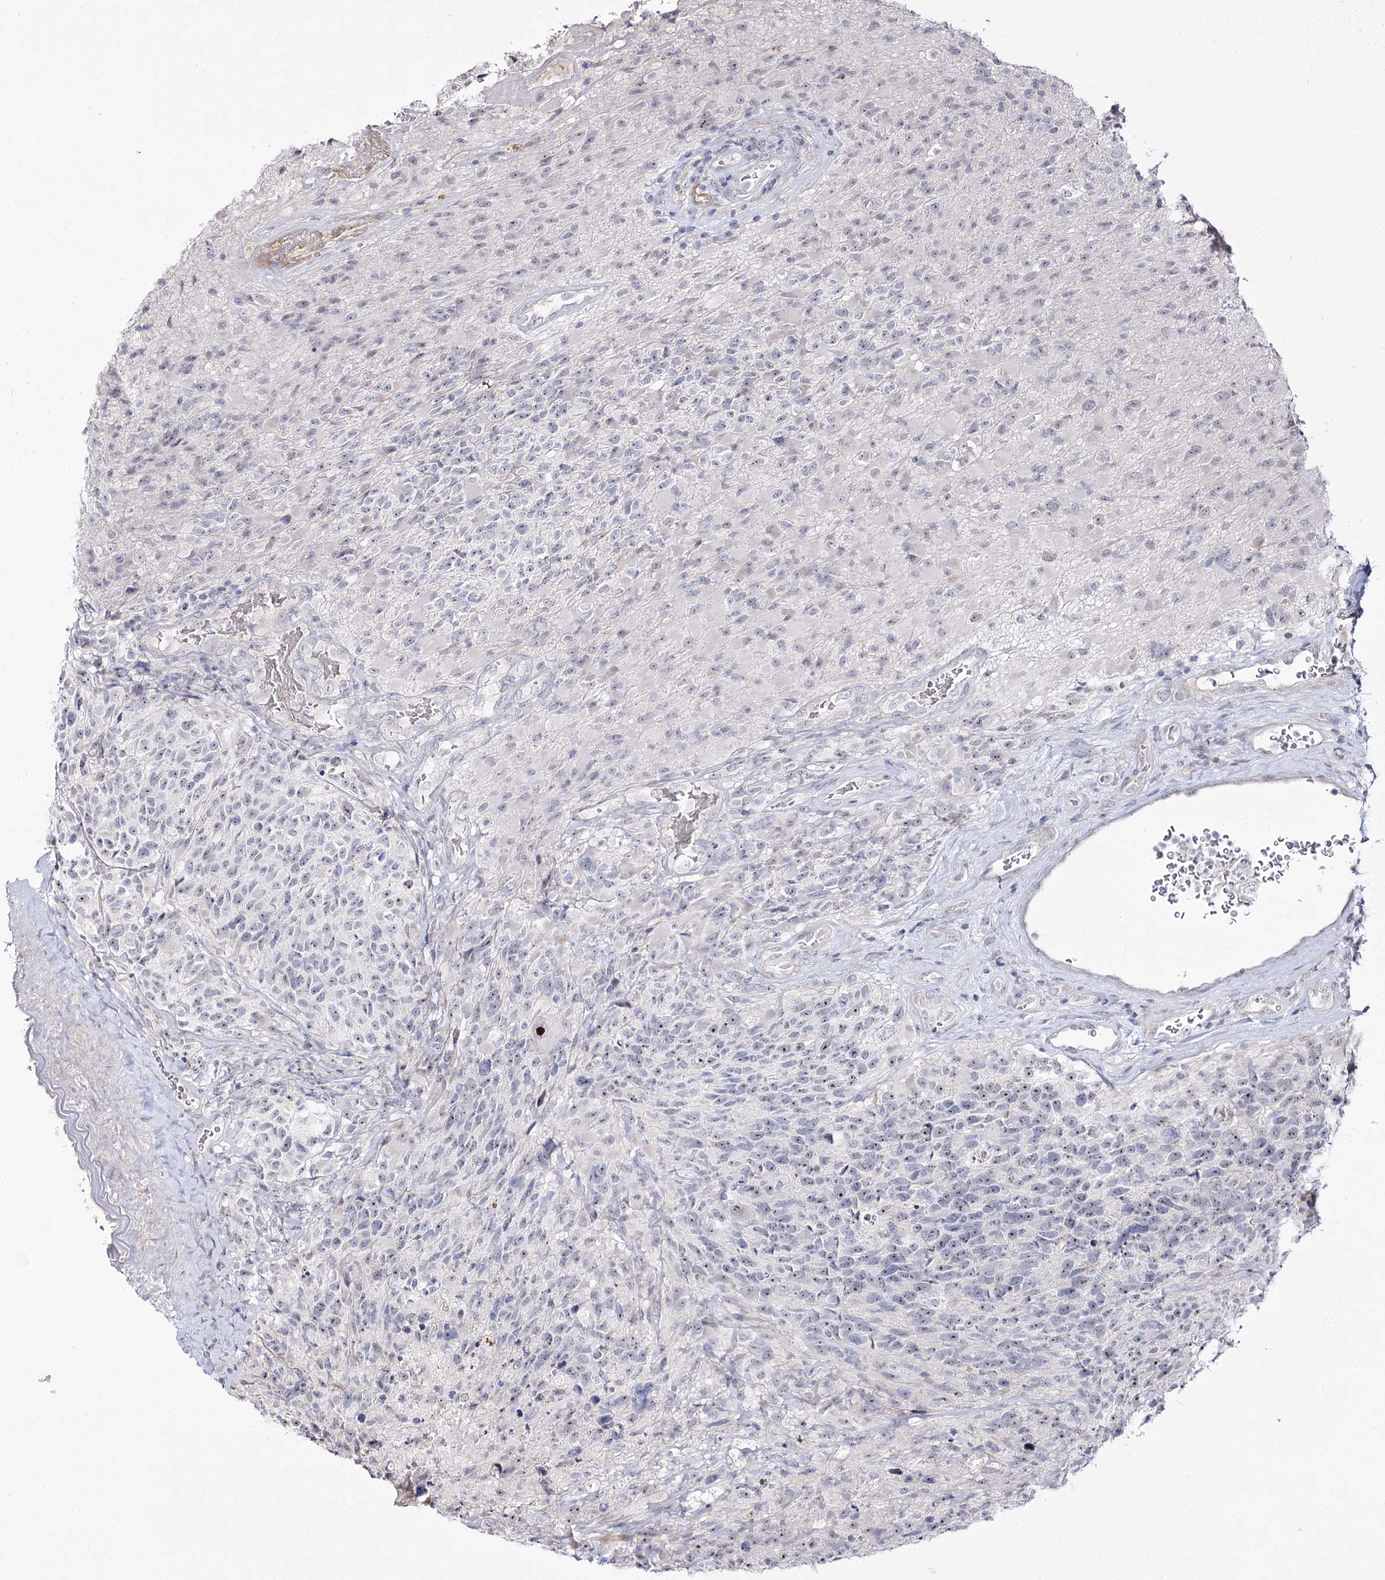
{"staining": {"intensity": "weak", "quantity": "<25%", "location": "nuclear"}, "tissue": "glioma", "cell_type": "Tumor cells", "image_type": "cancer", "snomed": [{"axis": "morphology", "description": "Glioma, malignant, High grade"}, {"axis": "topography", "description": "Brain"}], "caption": "Immunohistochemical staining of glioma displays no significant expression in tumor cells.", "gene": "RRP9", "patient": {"sex": "male", "age": 76}}